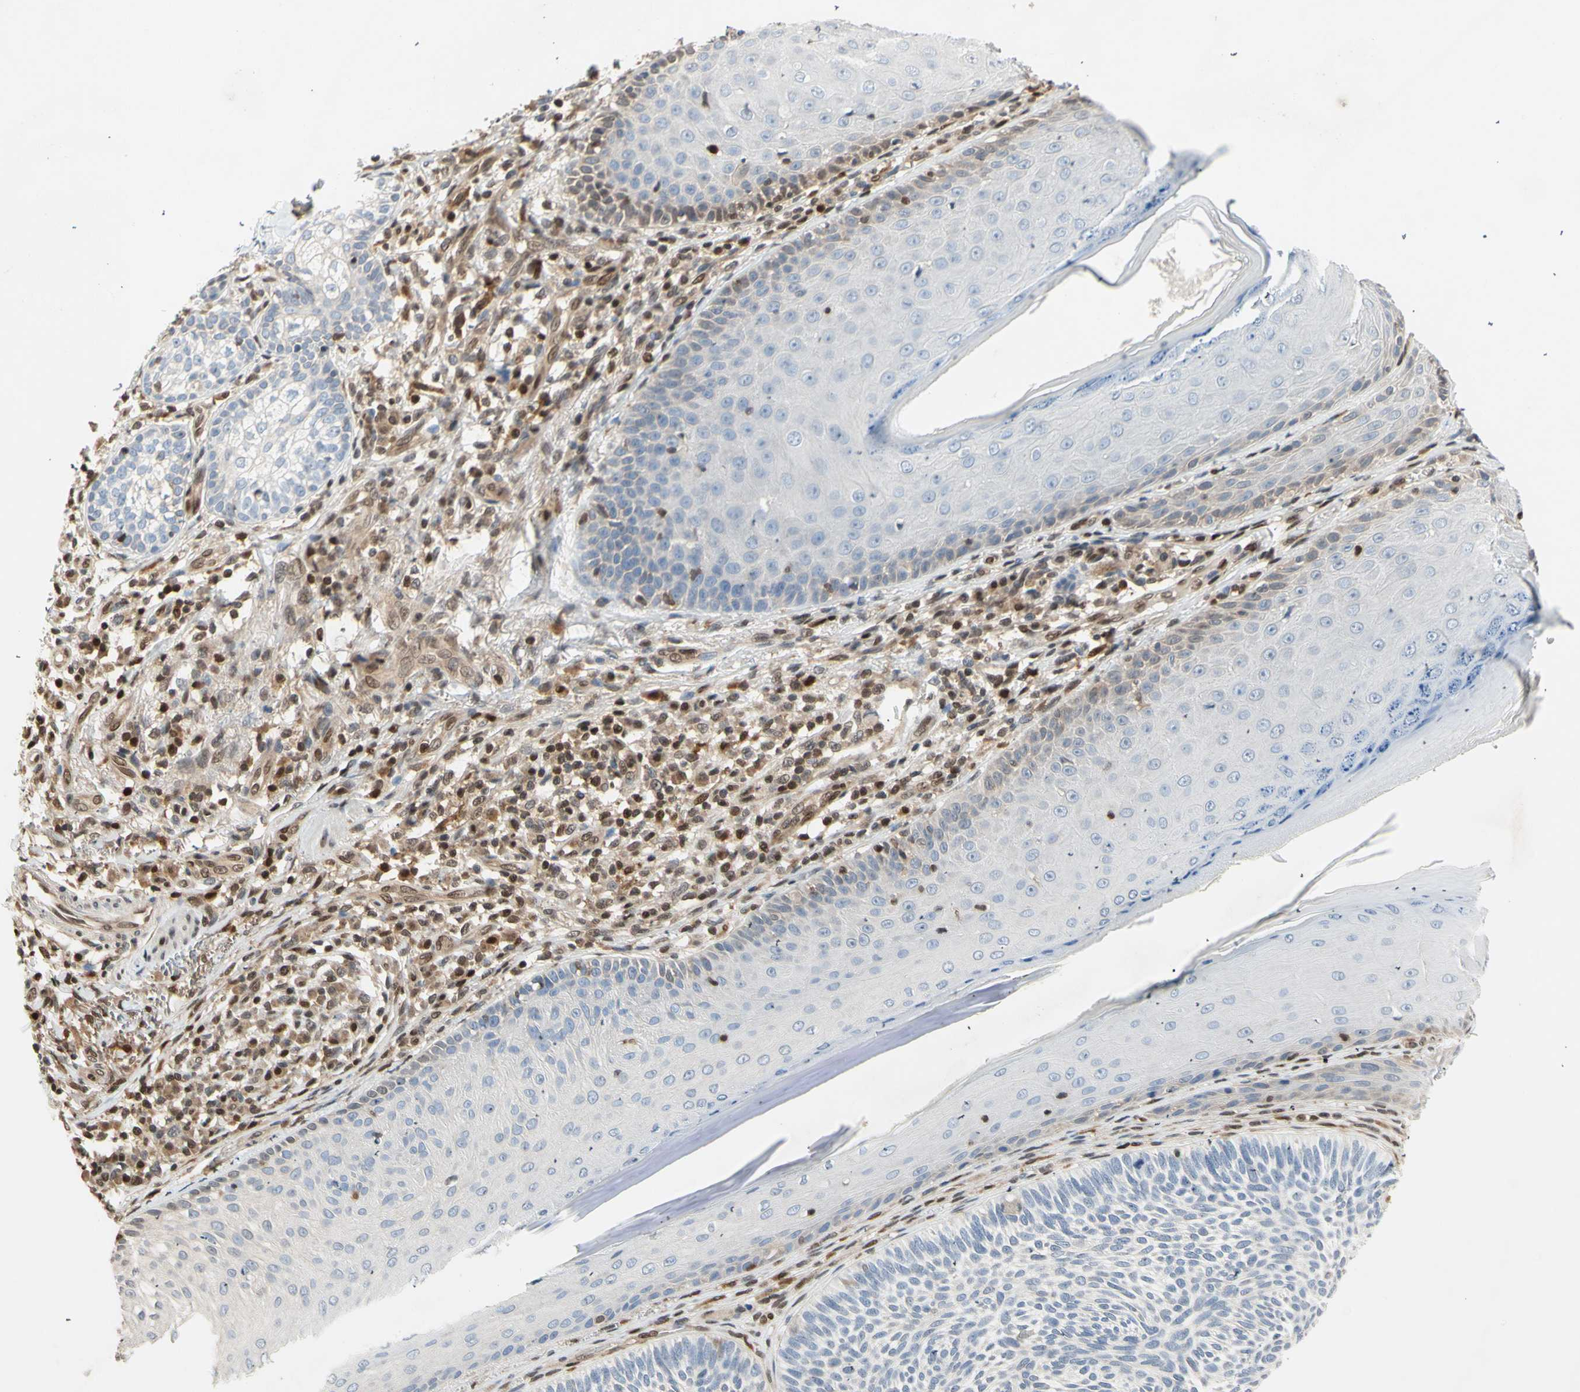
{"staining": {"intensity": "negative", "quantity": "none", "location": "none"}, "tissue": "skin cancer", "cell_type": "Tumor cells", "image_type": "cancer", "snomed": [{"axis": "morphology", "description": "Normal tissue, NOS"}, {"axis": "morphology", "description": "Basal cell carcinoma"}, {"axis": "topography", "description": "Skin"}], "caption": "IHC image of neoplastic tissue: human skin basal cell carcinoma stained with DAB reveals no significant protein expression in tumor cells.", "gene": "GSR", "patient": {"sex": "male", "age": 52}}